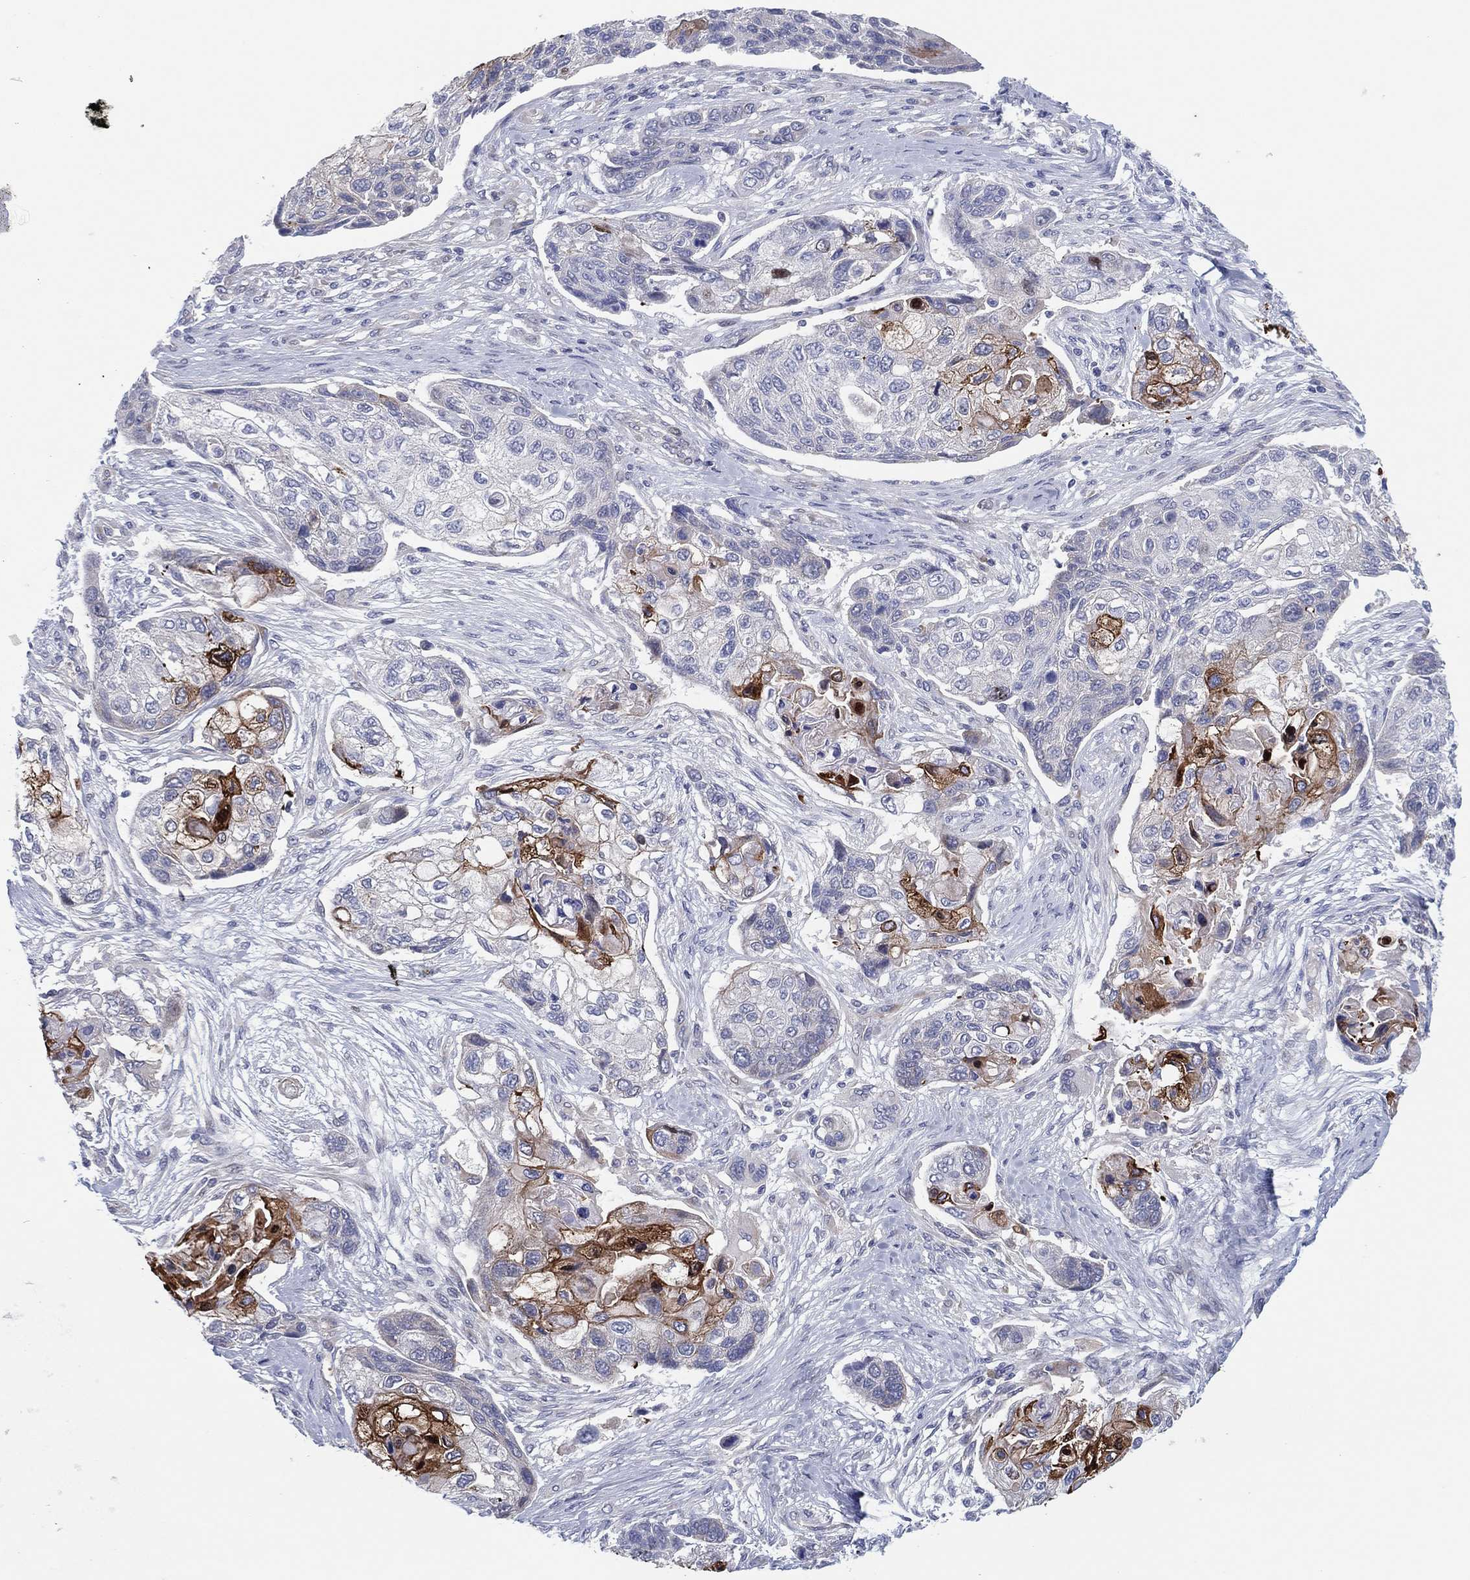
{"staining": {"intensity": "strong", "quantity": "<25%", "location": "cytoplasmic/membranous"}, "tissue": "lung cancer", "cell_type": "Tumor cells", "image_type": "cancer", "snomed": [{"axis": "morphology", "description": "Squamous cell carcinoma, NOS"}, {"axis": "topography", "description": "Lung"}], "caption": "IHC micrograph of neoplastic tissue: human lung cancer stained using IHC displays medium levels of strong protein expression localized specifically in the cytoplasmic/membranous of tumor cells, appearing as a cytoplasmic/membranous brown color.", "gene": "HEATR4", "patient": {"sex": "male", "age": 69}}